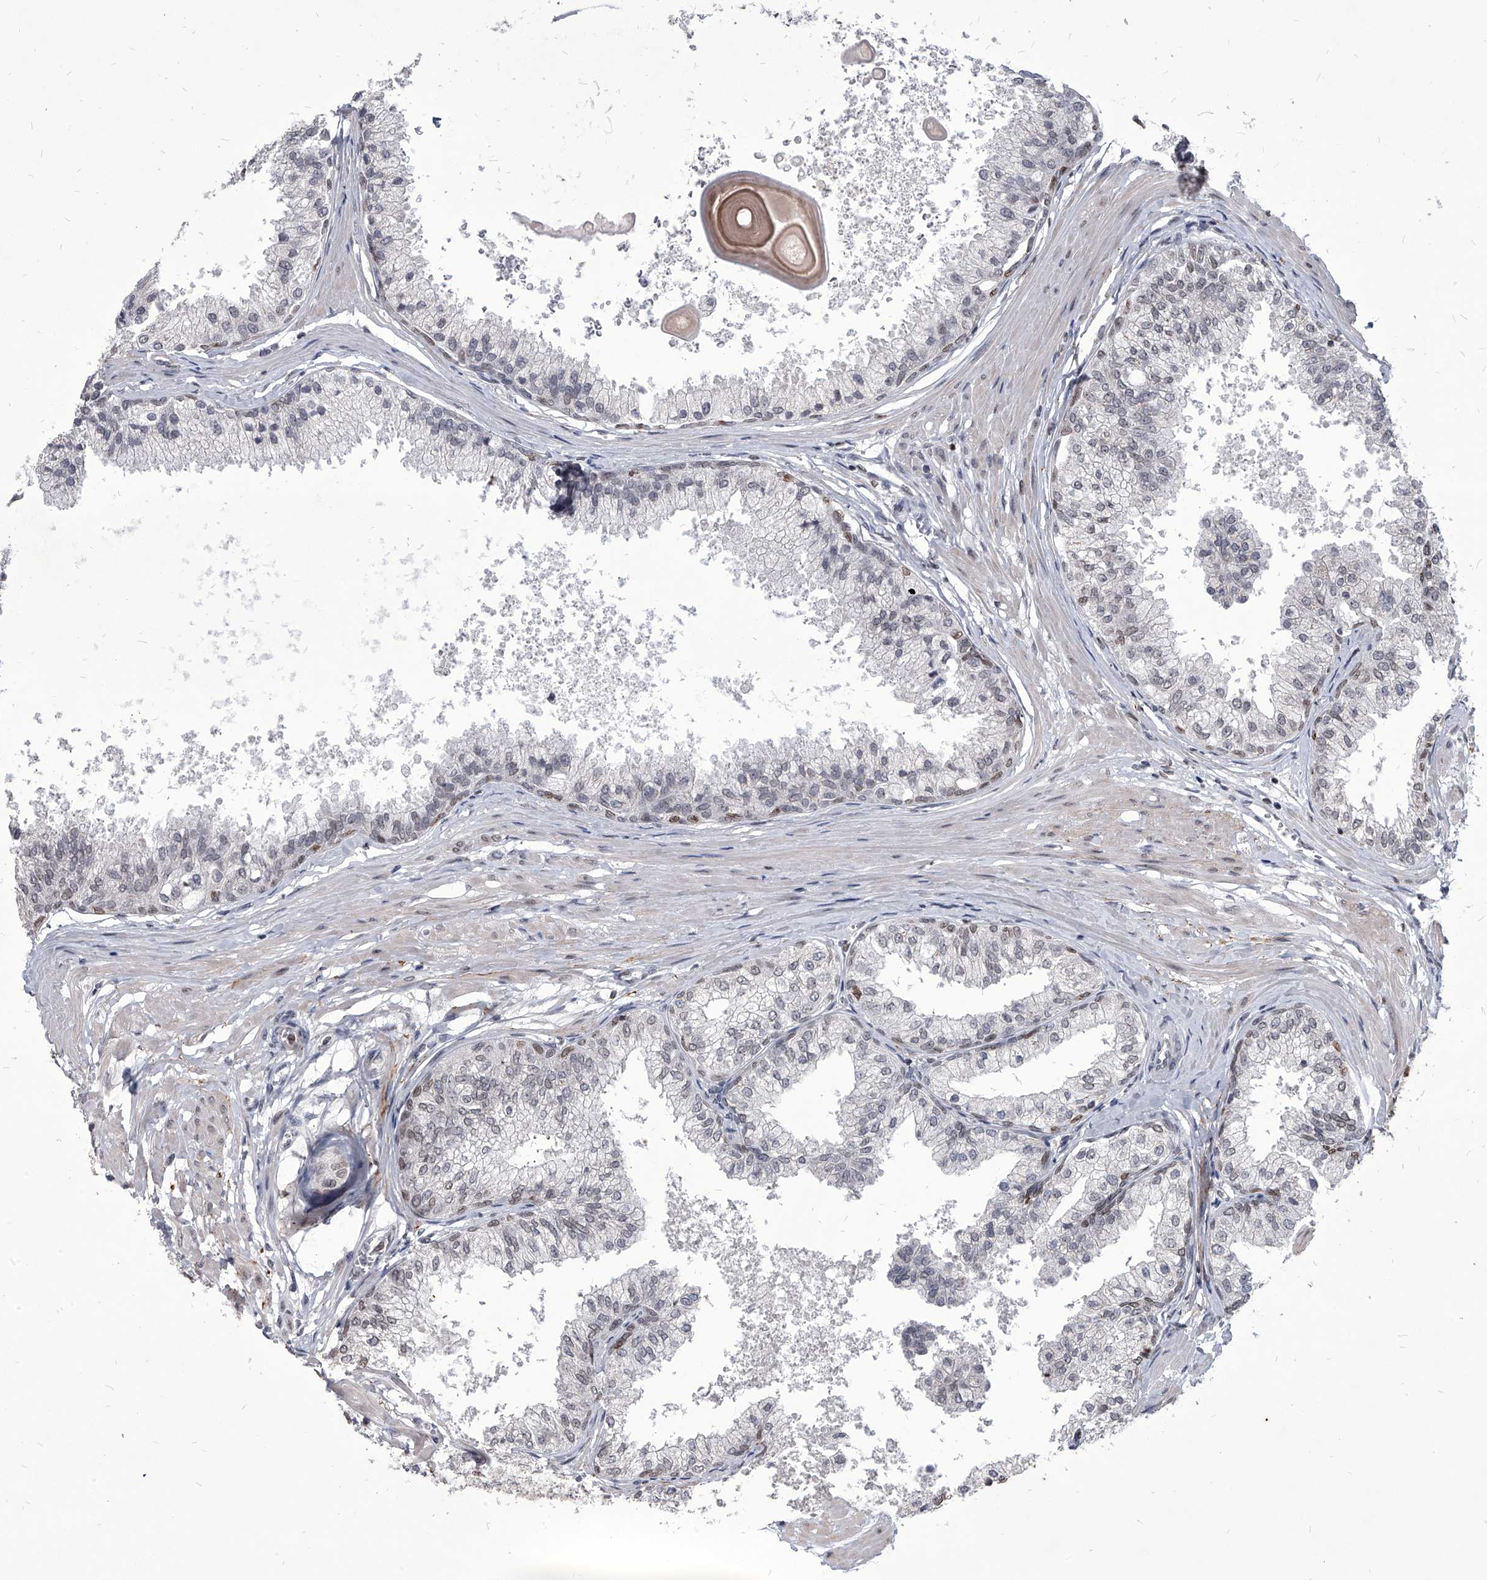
{"staining": {"intensity": "moderate", "quantity": "<25%", "location": "nuclear"}, "tissue": "prostate", "cell_type": "Glandular cells", "image_type": "normal", "snomed": [{"axis": "morphology", "description": "Normal tissue, NOS"}, {"axis": "topography", "description": "Prostate"}], "caption": "A micrograph showing moderate nuclear positivity in about <25% of glandular cells in benign prostate, as visualized by brown immunohistochemical staining.", "gene": "PPIL4", "patient": {"sex": "male", "age": 48}}